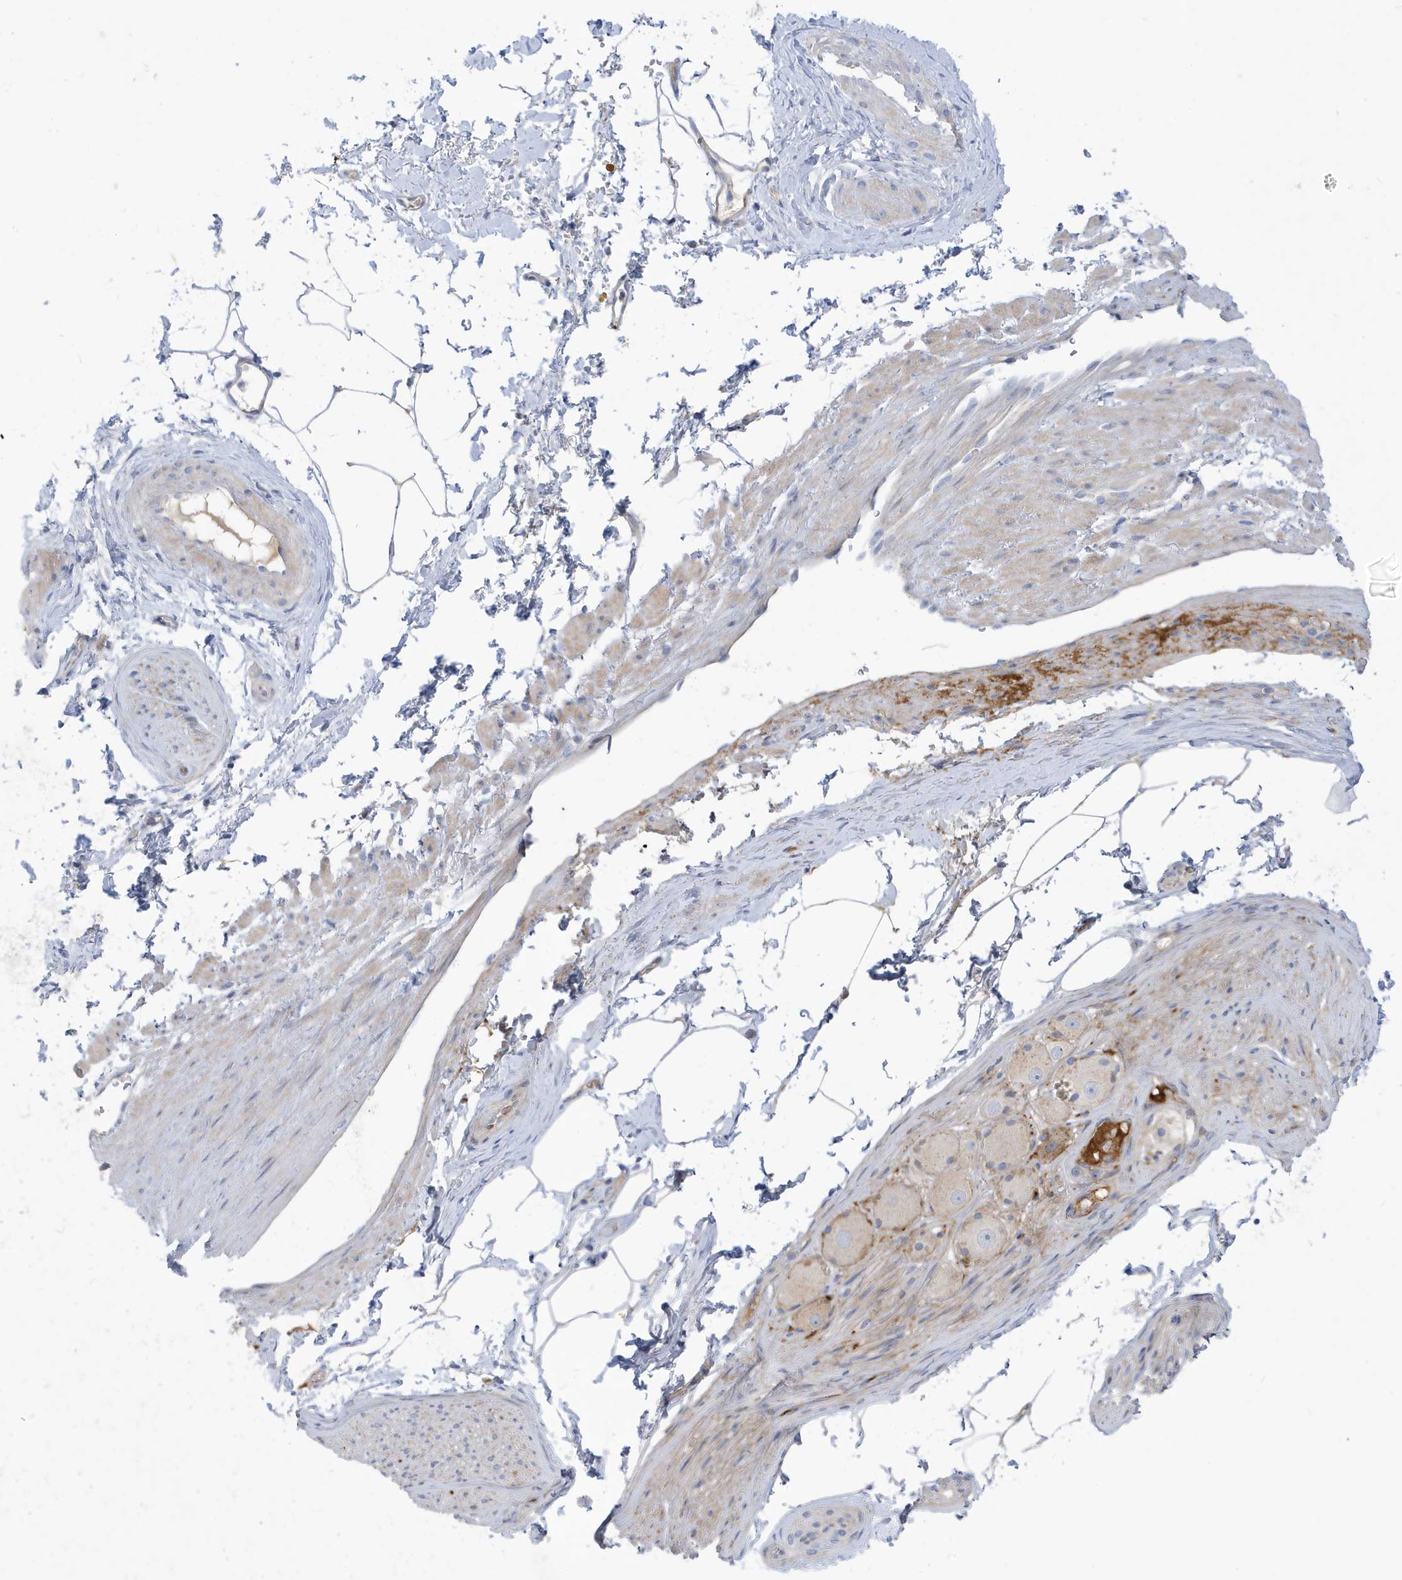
{"staining": {"intensity": "weak", "quantity": ">75%", "location": "cytoplasmic/membranous"}, "tissue": "adipose tissue", "cell_type": "Adipocytes", "image_type": "normal", "snomed": [{"axis": "morphology", "description": "Normal tissue, NOS"}, {"axis": "morphology", "description": "Adenocarcinoma, Low grade"}, {"axis": "topography", "description": "Prostate"}, {"axis": "topography", "description": "Peripheral nerve tissue"}], "caption": "Protein expression analysis of normal adipose tissue displays weak cytoplasmic/membranous expression in about >75% of adipocytes.", "gene": "ATP13A5", "patient": {"sex": "male", "age": 63}}